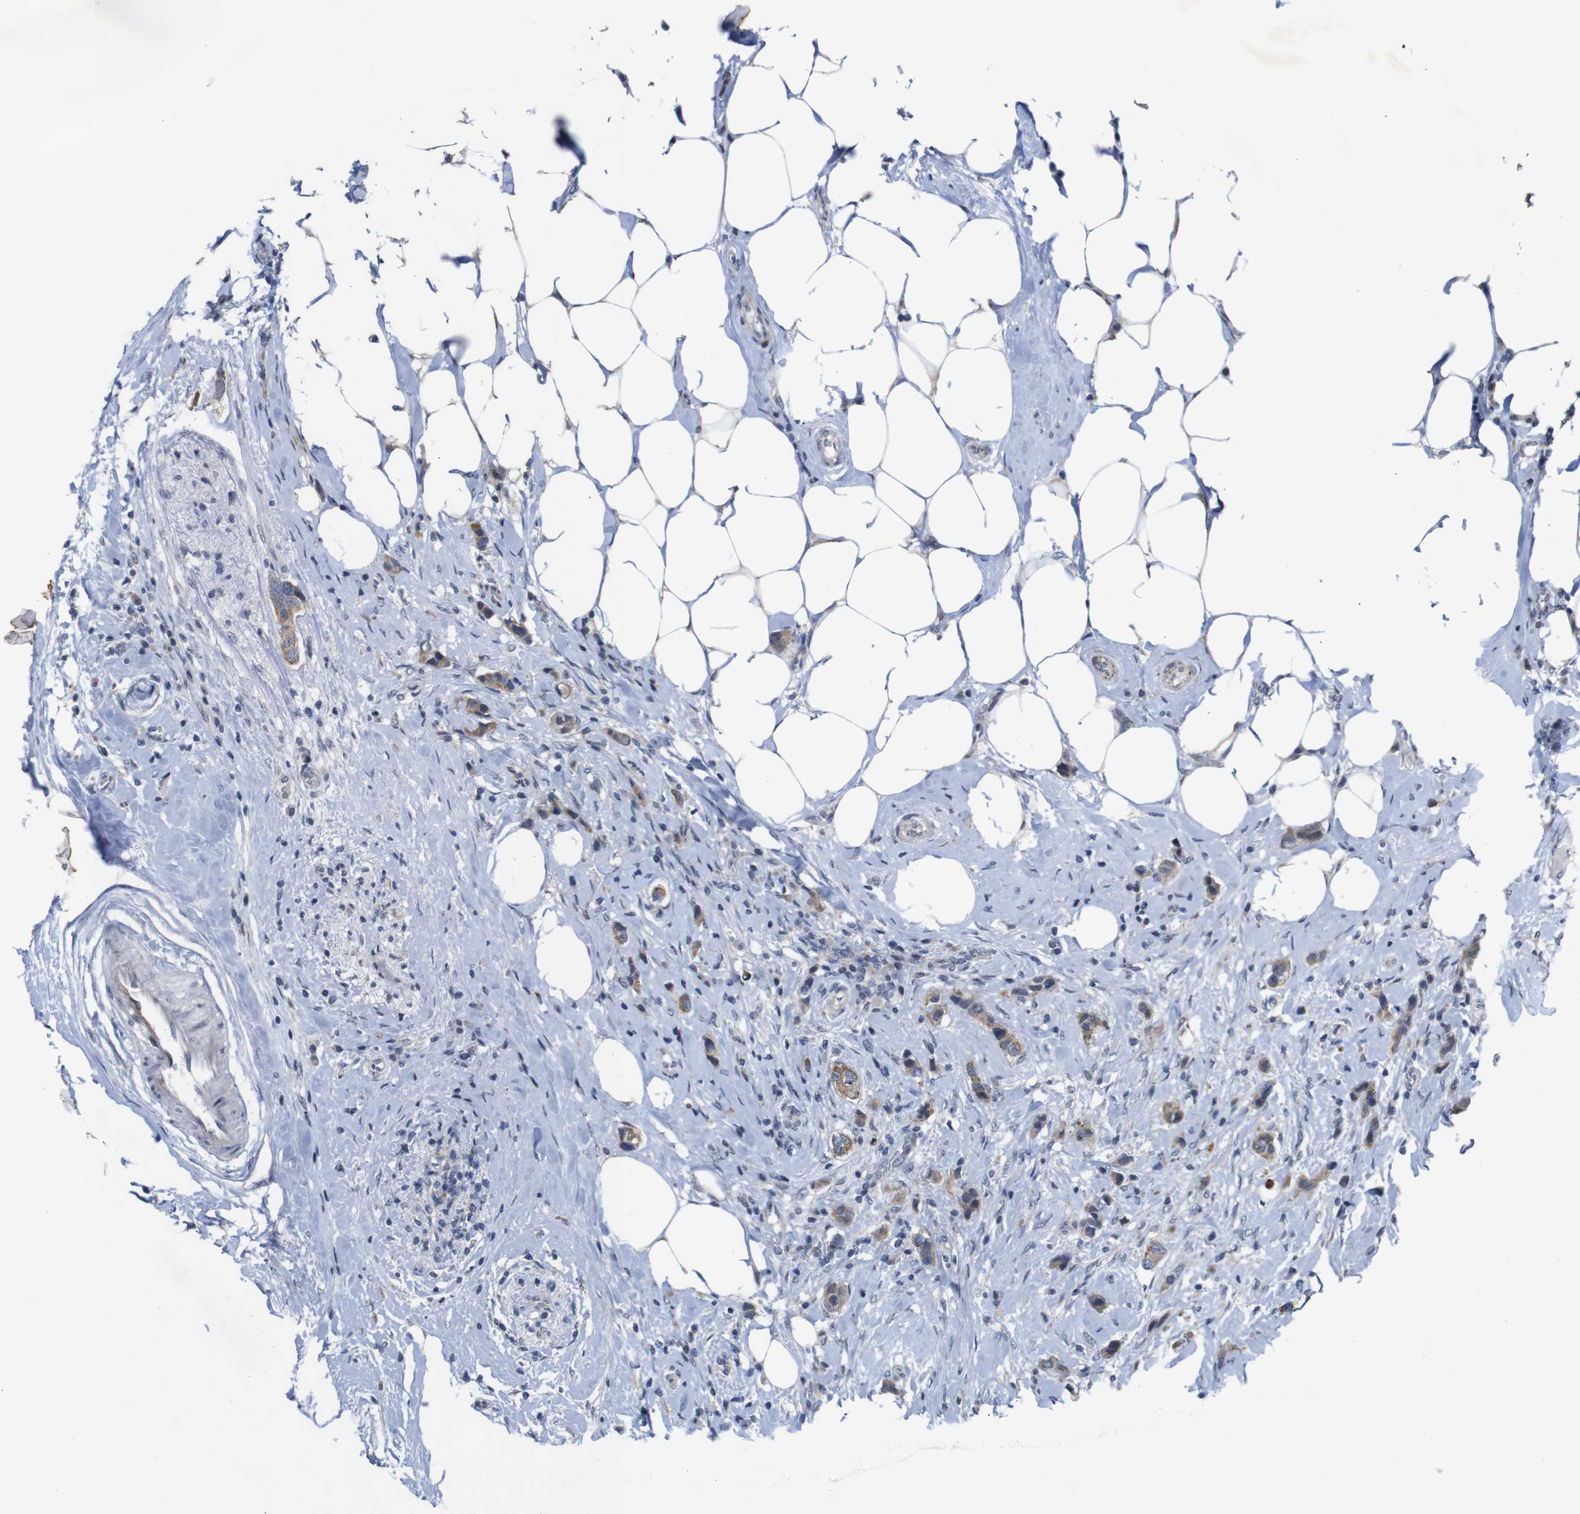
{"staining": {"intensity": "moderate", "quantity": ">75%", "location": "cytoplasmic/membranous"}, "tissue": "breast cancer", "cell_type": "Tumor cells", "image_type": "cancer", "snomed": [{"axis": "morphology", "description": "Normal tissue, NOS"}, {"axis": "morphology", "description": "Duct carcinoma"}, {"axis": "topography", "description": "Breast"}], "caption": "The image reveals a brown stain indicating the presence of a protein in the cytoplasmic/membranous of tumor cells in breast cancer.", "gene": "ATP7B", "patient": {"sex": "female", "age": 50}}